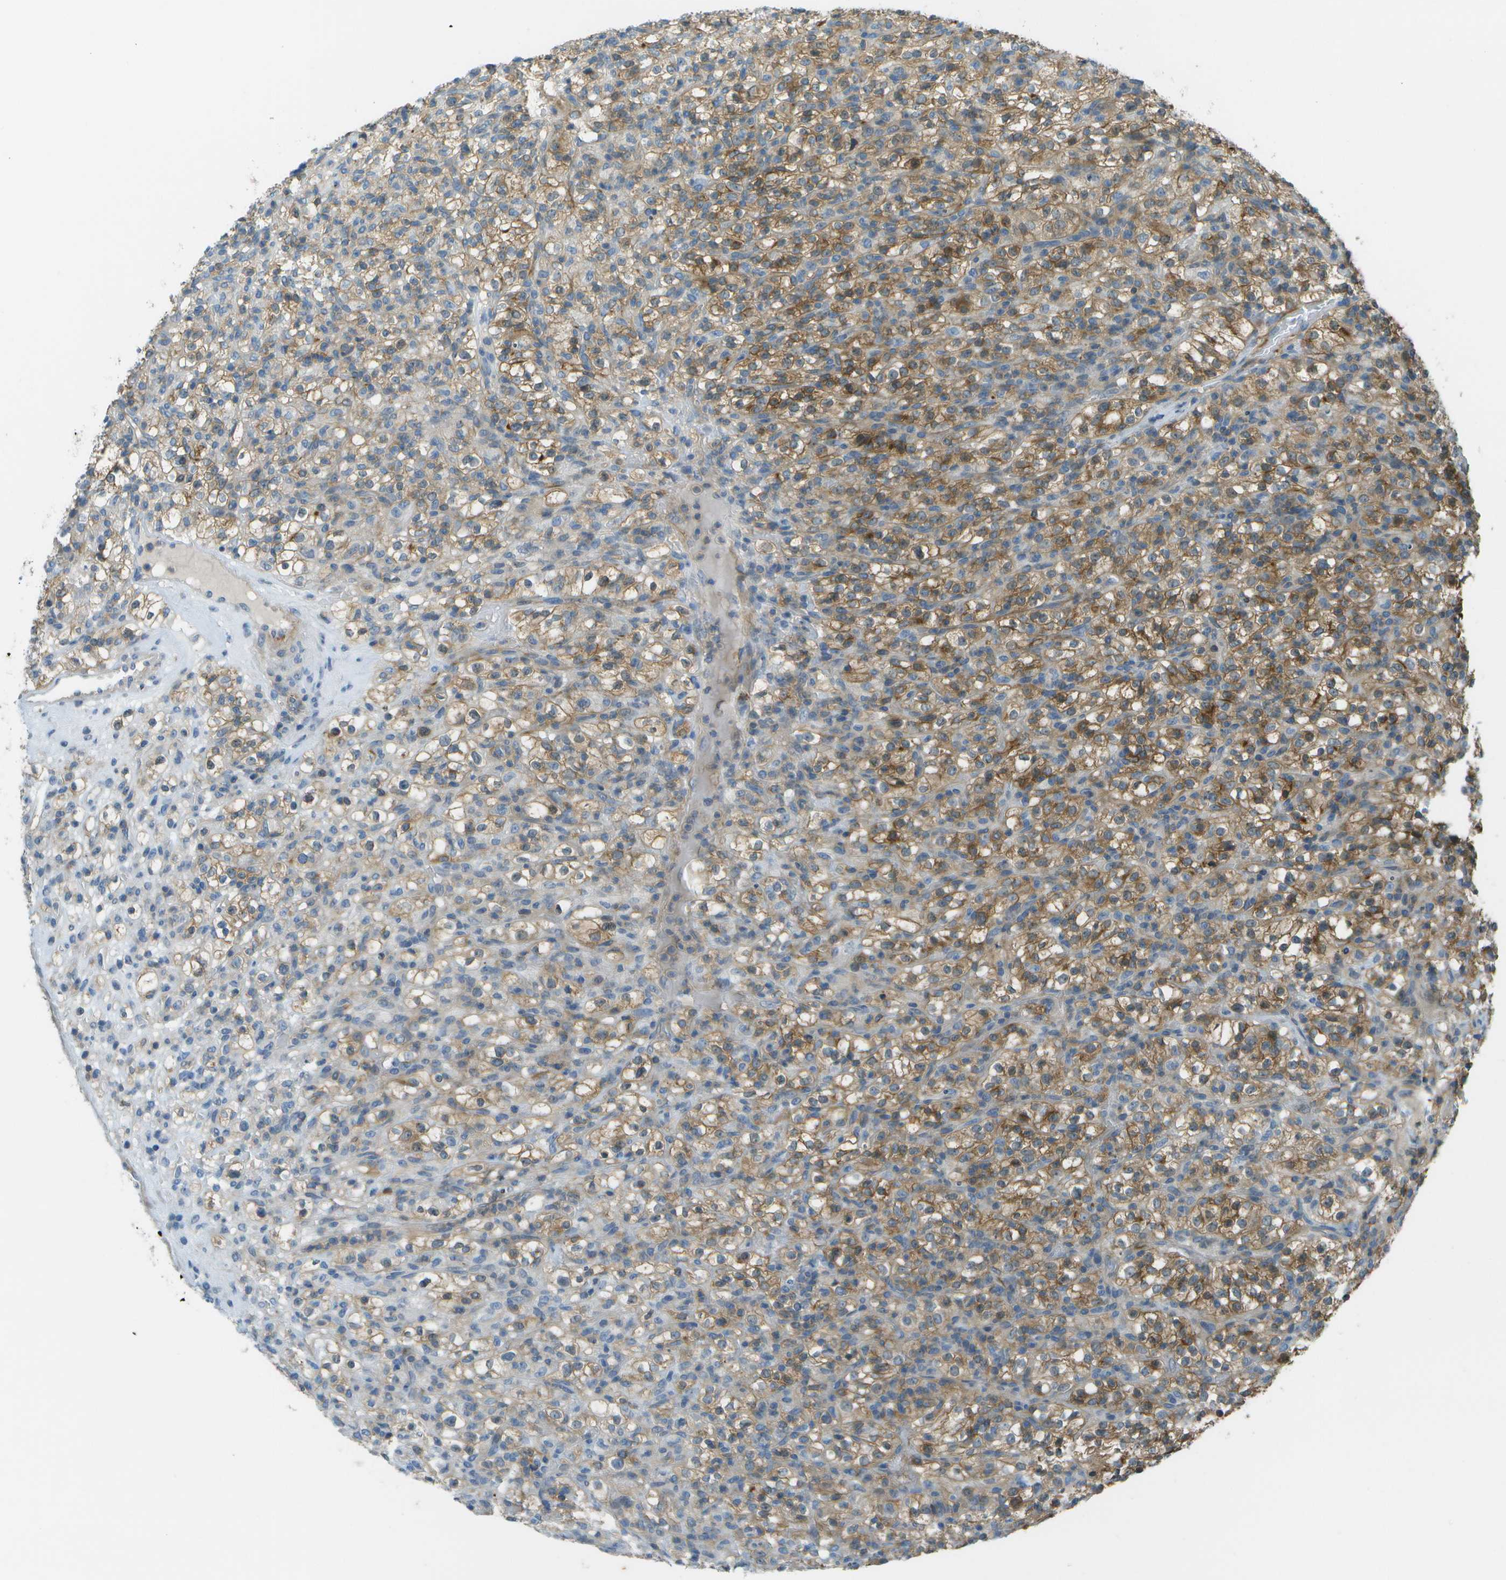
{"staining": {"intensity": "moderate", "quantity": ">75%", "location": "cytoplasmic/membranous"}, "tissue": "renal cancer", "cell_type": "Tumor cells", "image_type": "cancer", "snomed": [{"axis": "morphology", "description": "Normal tissue, NOS"}, {"axis": "morphology", "description": "Adenocarcinoma, NOS"}, {"axis": "topography", "description": "Kidney"}], "caption": "Renal cancer was stained to show a protein in brown. There is medium levels of moderate cytoplasmic/membranous expression in about >75% of tumor cells. (brown staining indicates protein expression, while blue staining denotes nuclei).", "gene": "LRRC66", "patient": {"sex": "female", "age": 72}}